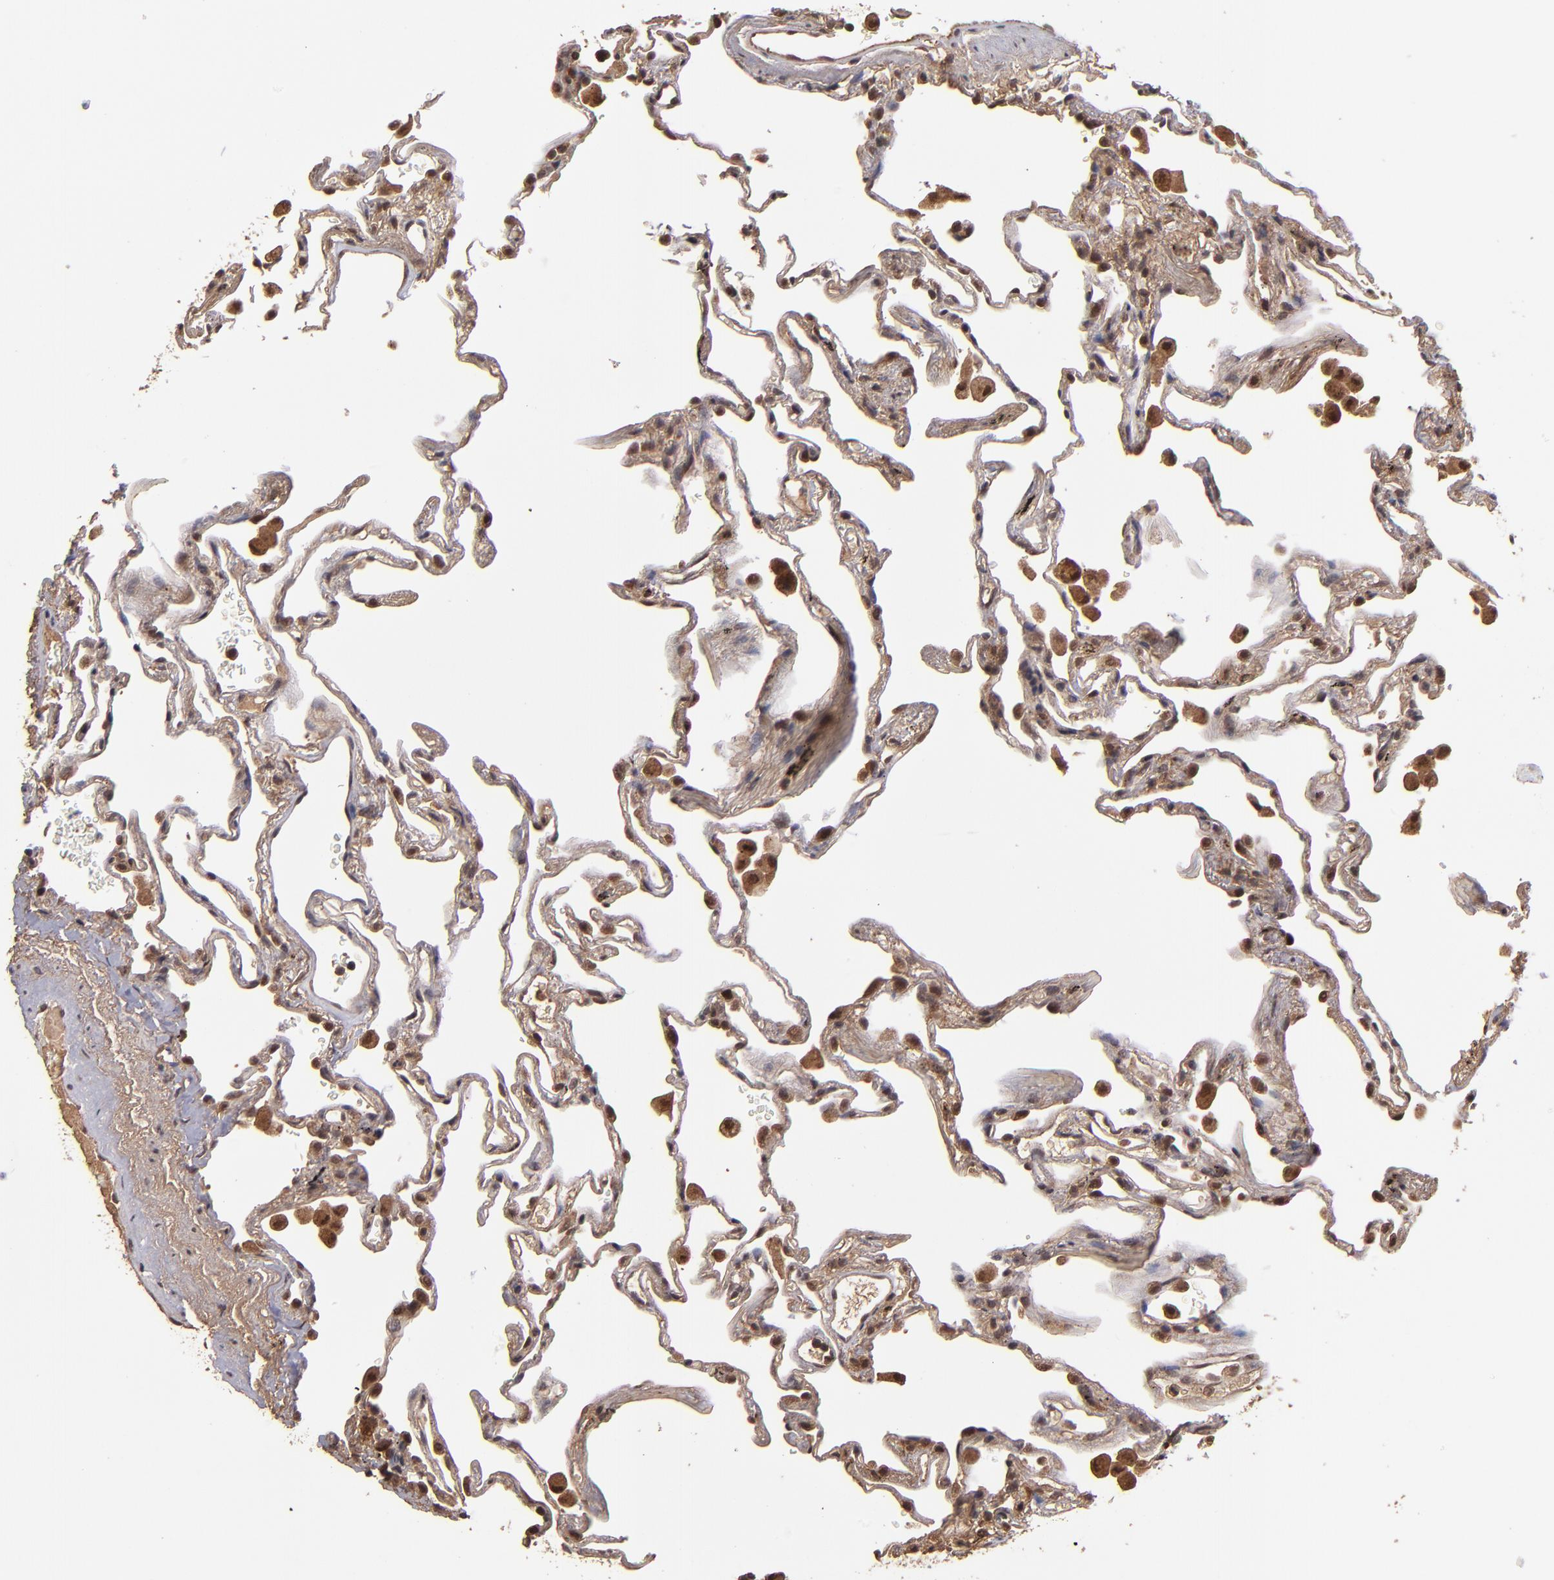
{"staining": {"intensity": "moderate", "quantity": ">75%", "location": "cytoplasmic/membranous"}, "tissue": "lung", "cell_type": "Alveolar cells", "image_type": "normal", "snomed": [{"axis": "morphology", "description": "Normal tissue, NOS"}, {"axis": "morphology", "description": "Inflammation, NOS"}, {"axis": "topography", "description": "Lung"}], "caption": "Immunohistochemistry (DAB) staining of unremarkable lung reveals moderate cytoplasmic/membranous protein staining in about >75% of alveolar cells.", "gene": "NFE2L2", "patient": {"sex": "male", "age": 69}}